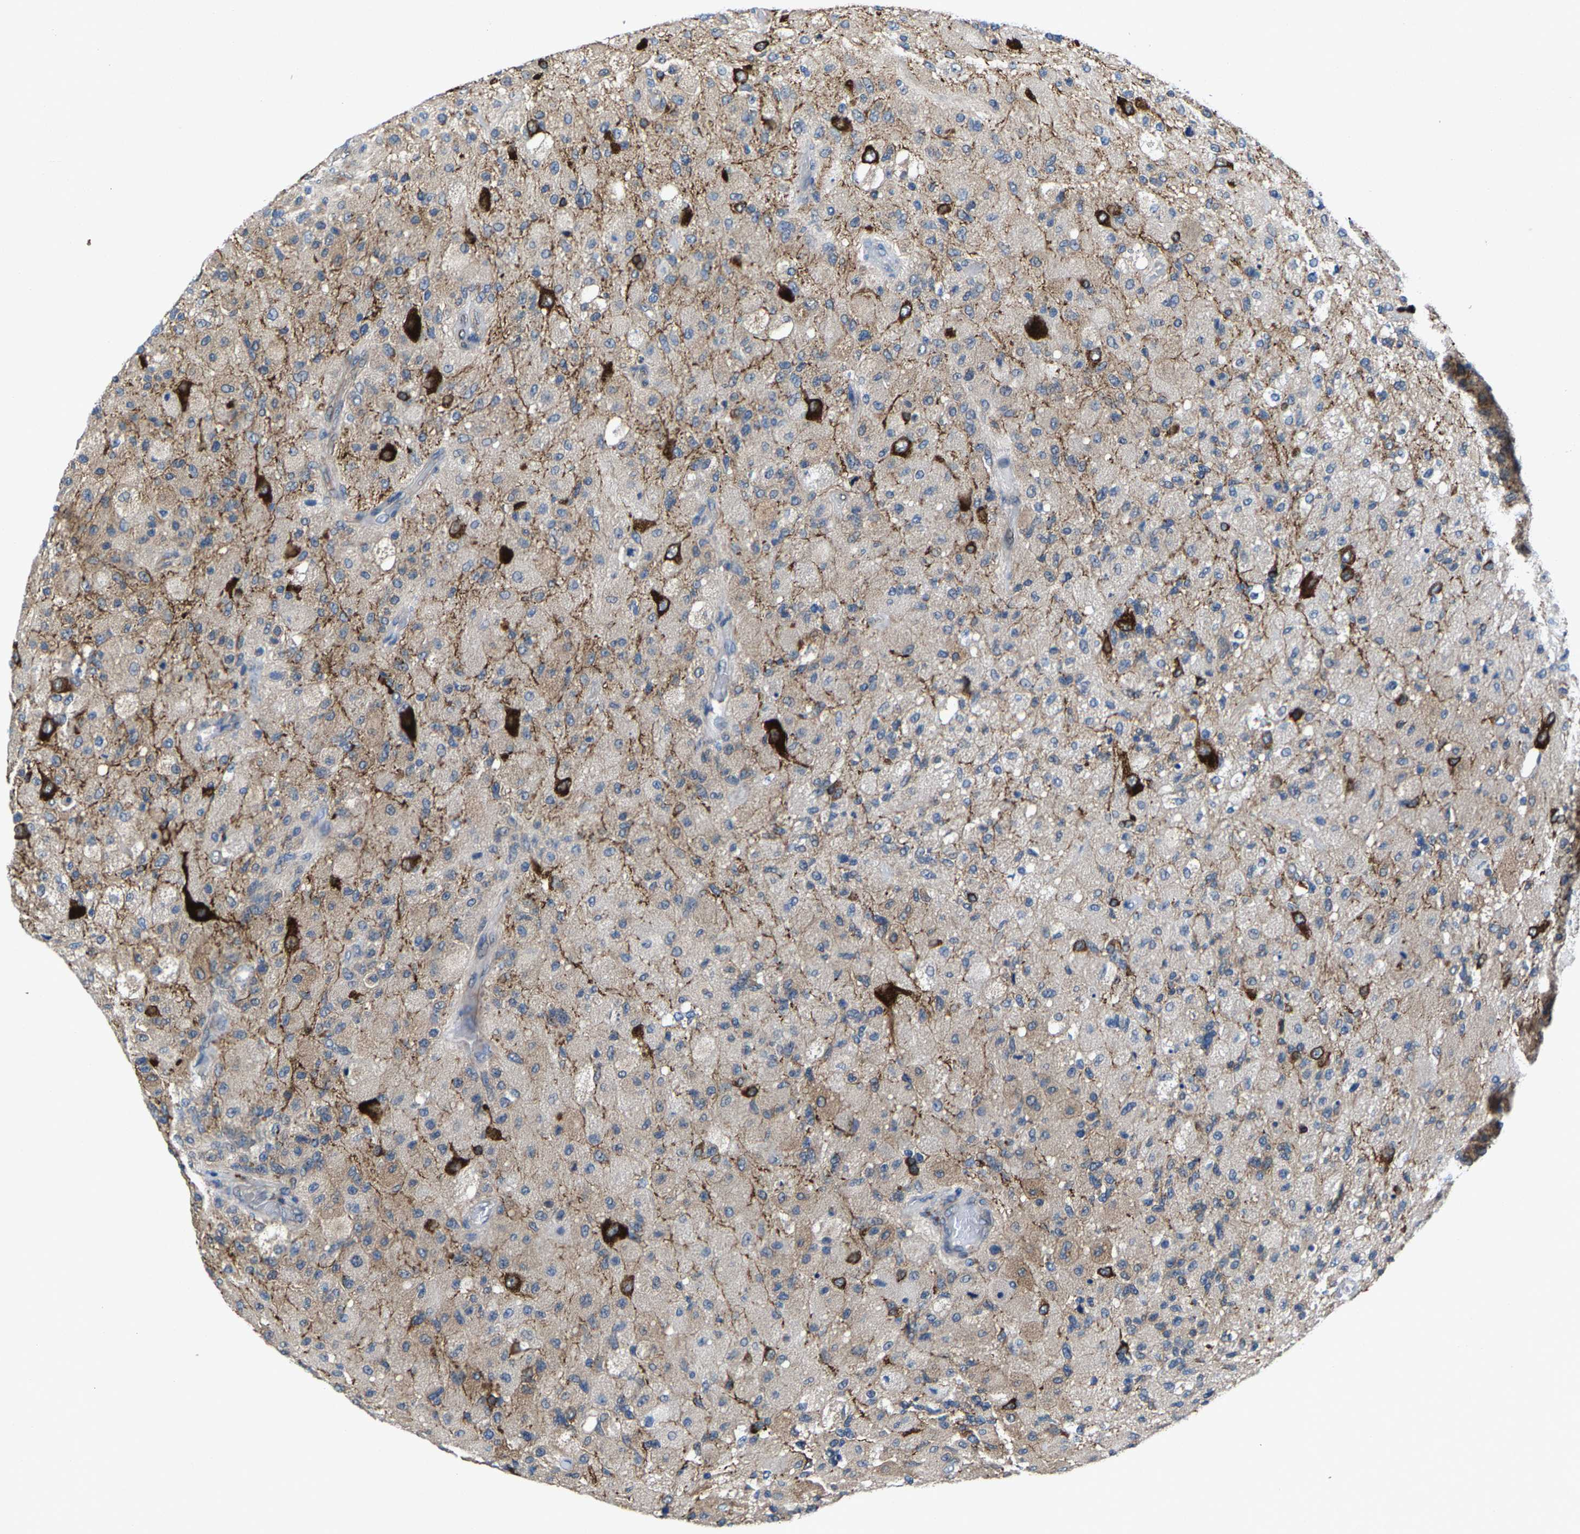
{"staining": {"intensity": "moderate", "quantity": "<25%", "location": "cytoplasmic/membranous"}, "tissue": "glioma", "cell_type": "Tumor cells", "image_type": "cancer", "snomed": [{"axis": "morphology", "description": "Normal tissue, NOS"}, {"axis": "morphology", "description": "Glioma, malignant, High grade"}, {"axis": "topography", "description": "Cerebral cortex"}], "caption": "The image reveals immunohistochemical staining of glioma. There is moderate cytoplasmic/membranous positivity is identified in approximately <25% of tumor cells.", "gene": "PDP1", "patient": {"sex": "male", "age": 77}}